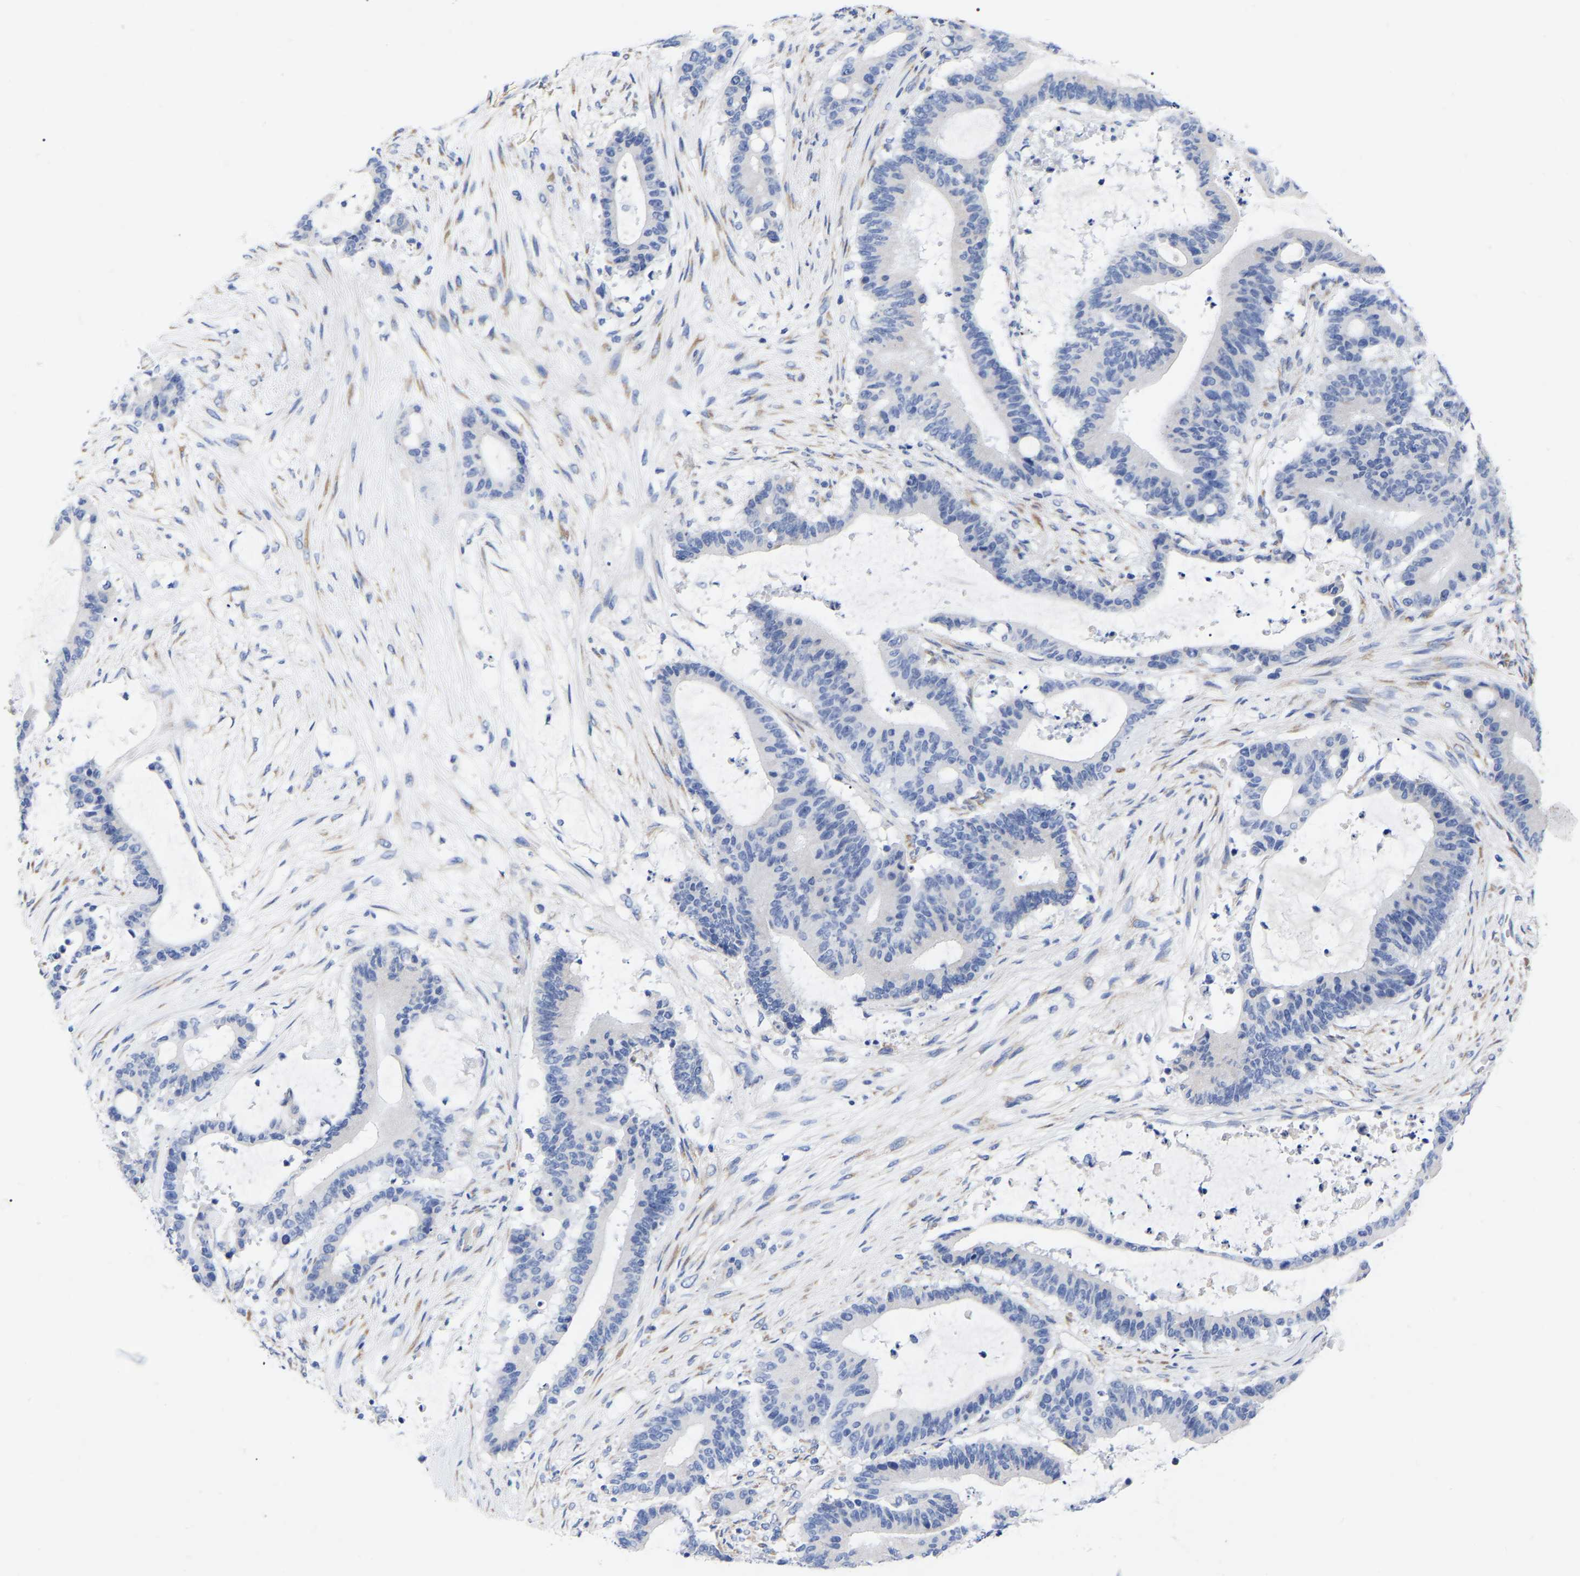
{"staining": {"intensity": "negative", "quantity": "none", "location": "none"}, "tissue": "liver cancer", "cell_type": "Tumor cells", "image_type": "cancer", "snomed": [{"axis": "morphology", "description": "Cholangiocarcinoma"}, {"axis": "topography", "description": "Liver"}], "caption": "Immunohistochemical staining of human liver cancer (cholangiocarcinoma) reveals no significant positivity in tumor cells.", "gene": "GDF3", "patient": {"sex": "female", "age": 73}}